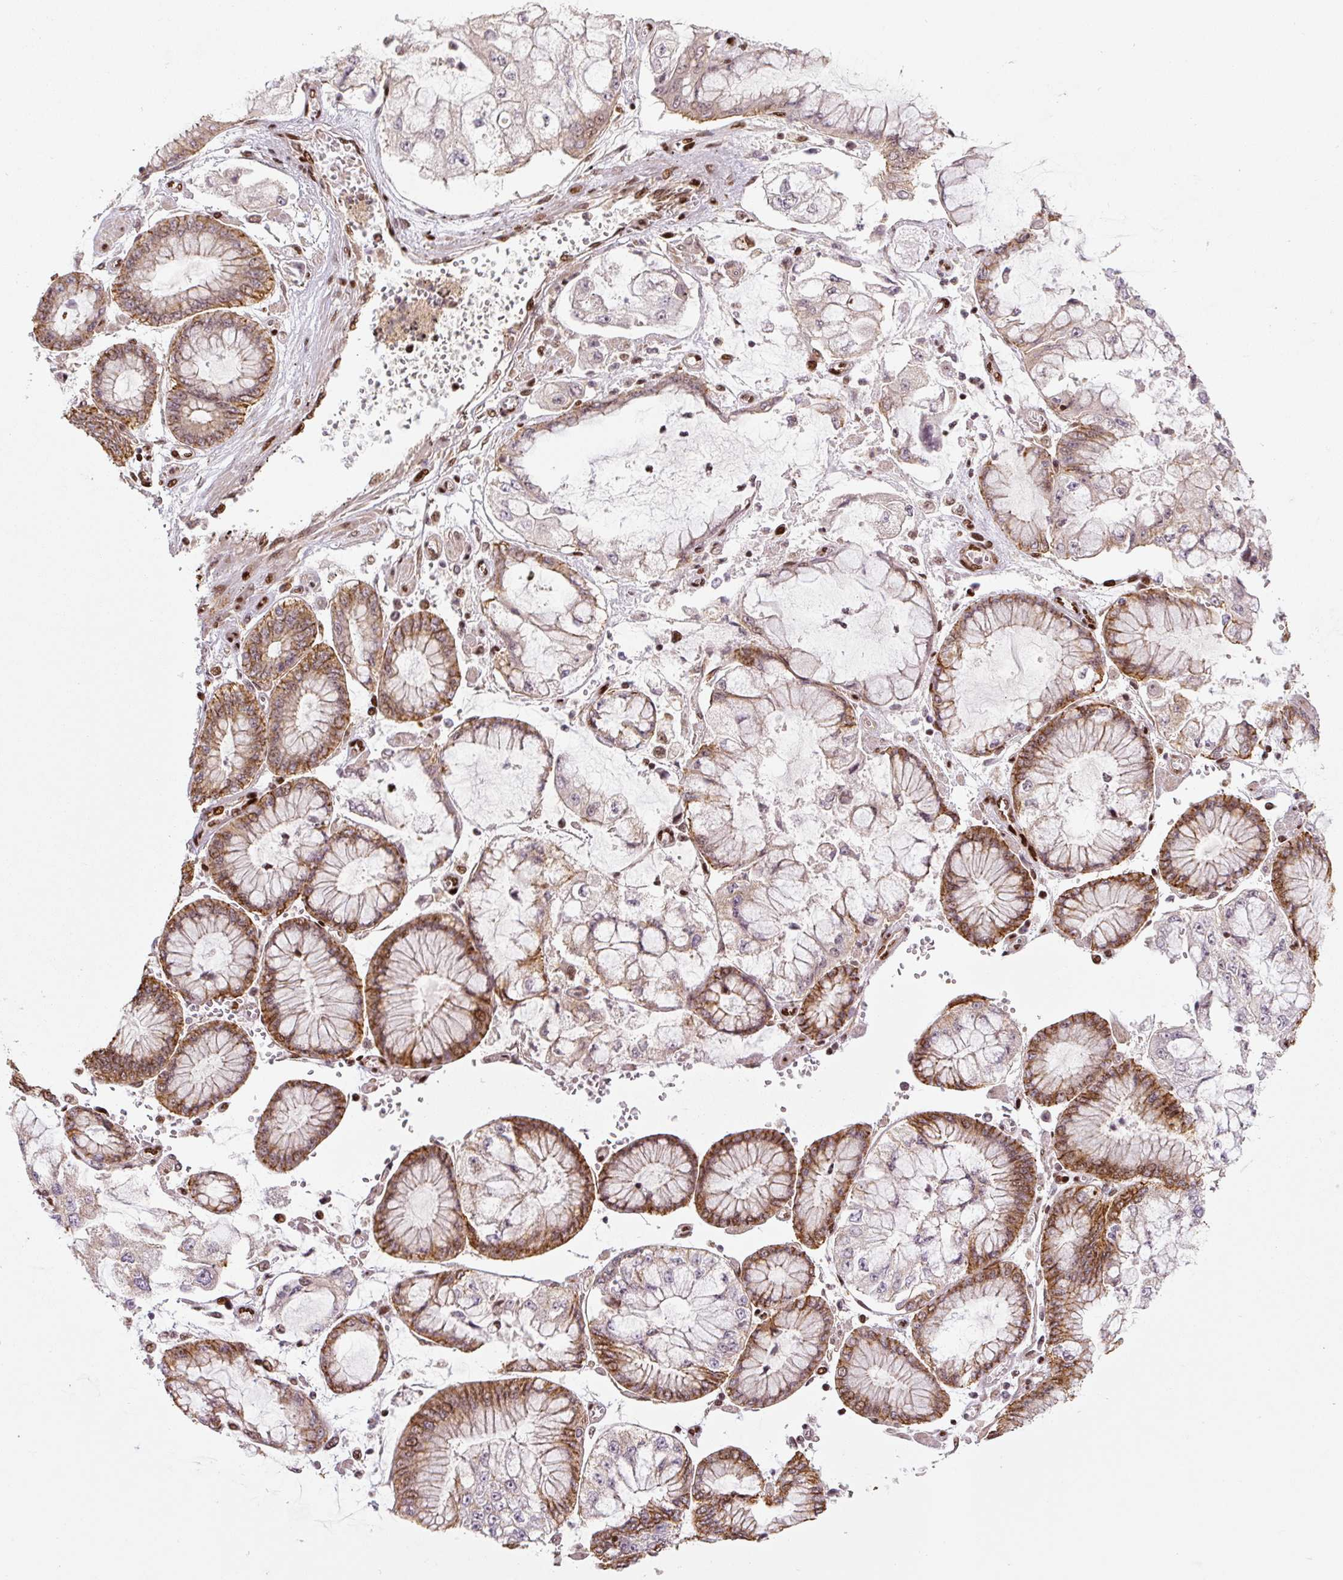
{"staining": {"intensity": "moderate", "quantity": ">75%", "location": "cytoplasmic/membranous"}, "tissue": "stomach cancer", "cell_type": "Tumor cells", "image_type": "cancer", "snomed": [{"axis": "morphology", "description": "Adenocarcinoma, NOS"}, {"axis": "topography", "description": "Stomach"}], "caption": "A photomicrograph of human adenocarcinoma (stomach) stained for a protein shows moderate cytoplasmic/membranous brown staining in tumor cells.", "gene": "PYDC2", "patient": {"sex": "male", "age": 76}}